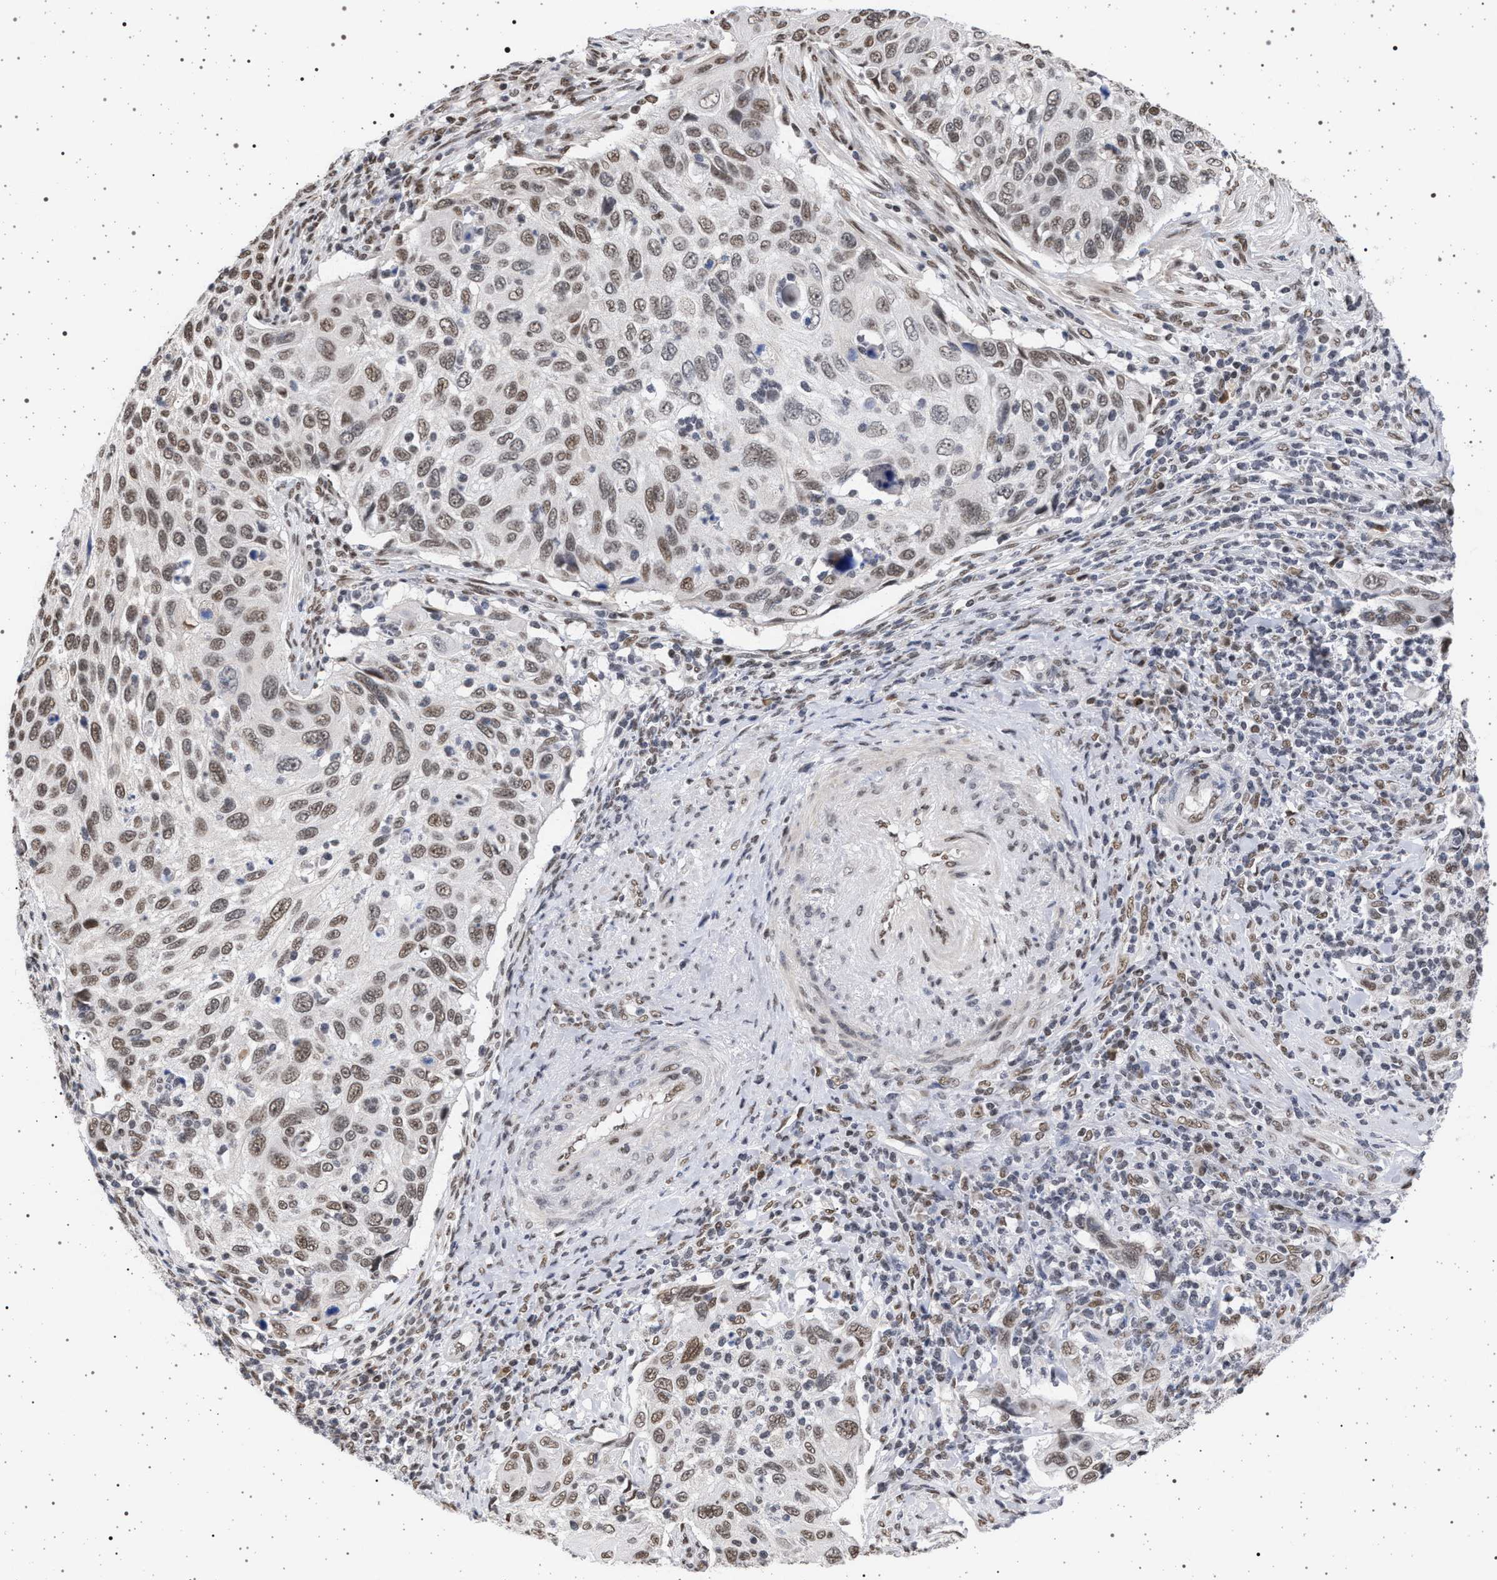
{"staining": {"intensity": "moderate", "quantity": ">75%", "location": "nuclear"}, "tissue": "cervical cancer", "cell_type": "Tumor cells", "image_type": "cancer", "snomed": [{"axis": "morphology", "description": "Squamous cell carcinoma, NOS"}, {"axis": "topography", "description": "Cervix"}], "caption": "About >75% of tumor cells in cervical squamous cell carcinoma display moderate nuclear protein staining as visualized by brown immunohistochemical staining.", "gene": "PHF12", "patient": {"sex": "female", "age": 70}}